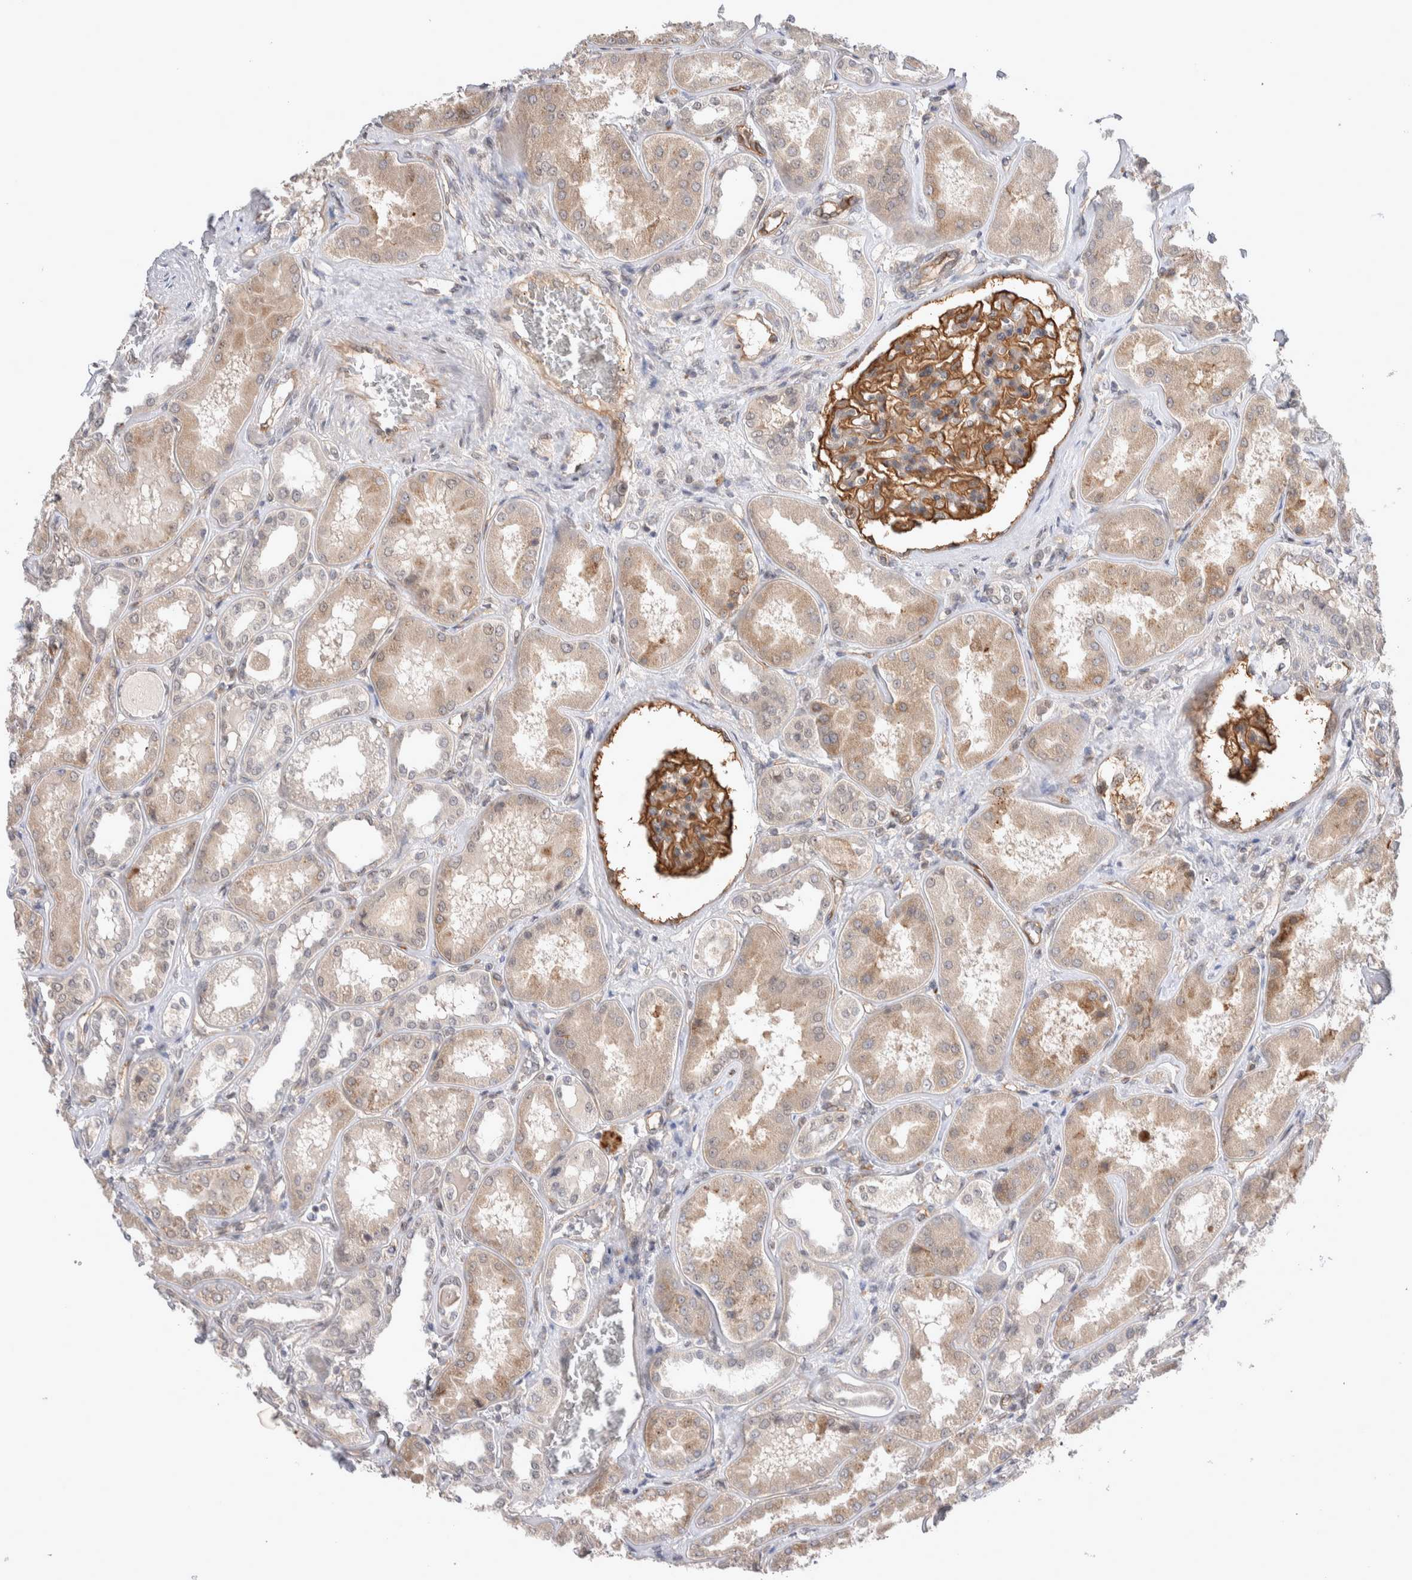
{"staining": {"intensity": "strong", "quantity": ">75%", "location": "cytoplasmic/membranous"}, "tissue": "kidney", "cell_type": "Cells in glomeruli", "image_type": "normal", "snomed": [{"axis": "morphology", "description": "Normal tissue, NOS"}, {"axis": "topography", "description": "Kidney"}], "caption": "Kidney stained with DAB IHC demonstrates high levels of strong cytoplasmic/membranous positivity in about >75% of cells in glomeruli.", "gene": "ZNF704", "patient": {"sex": "female", "age": 56}}